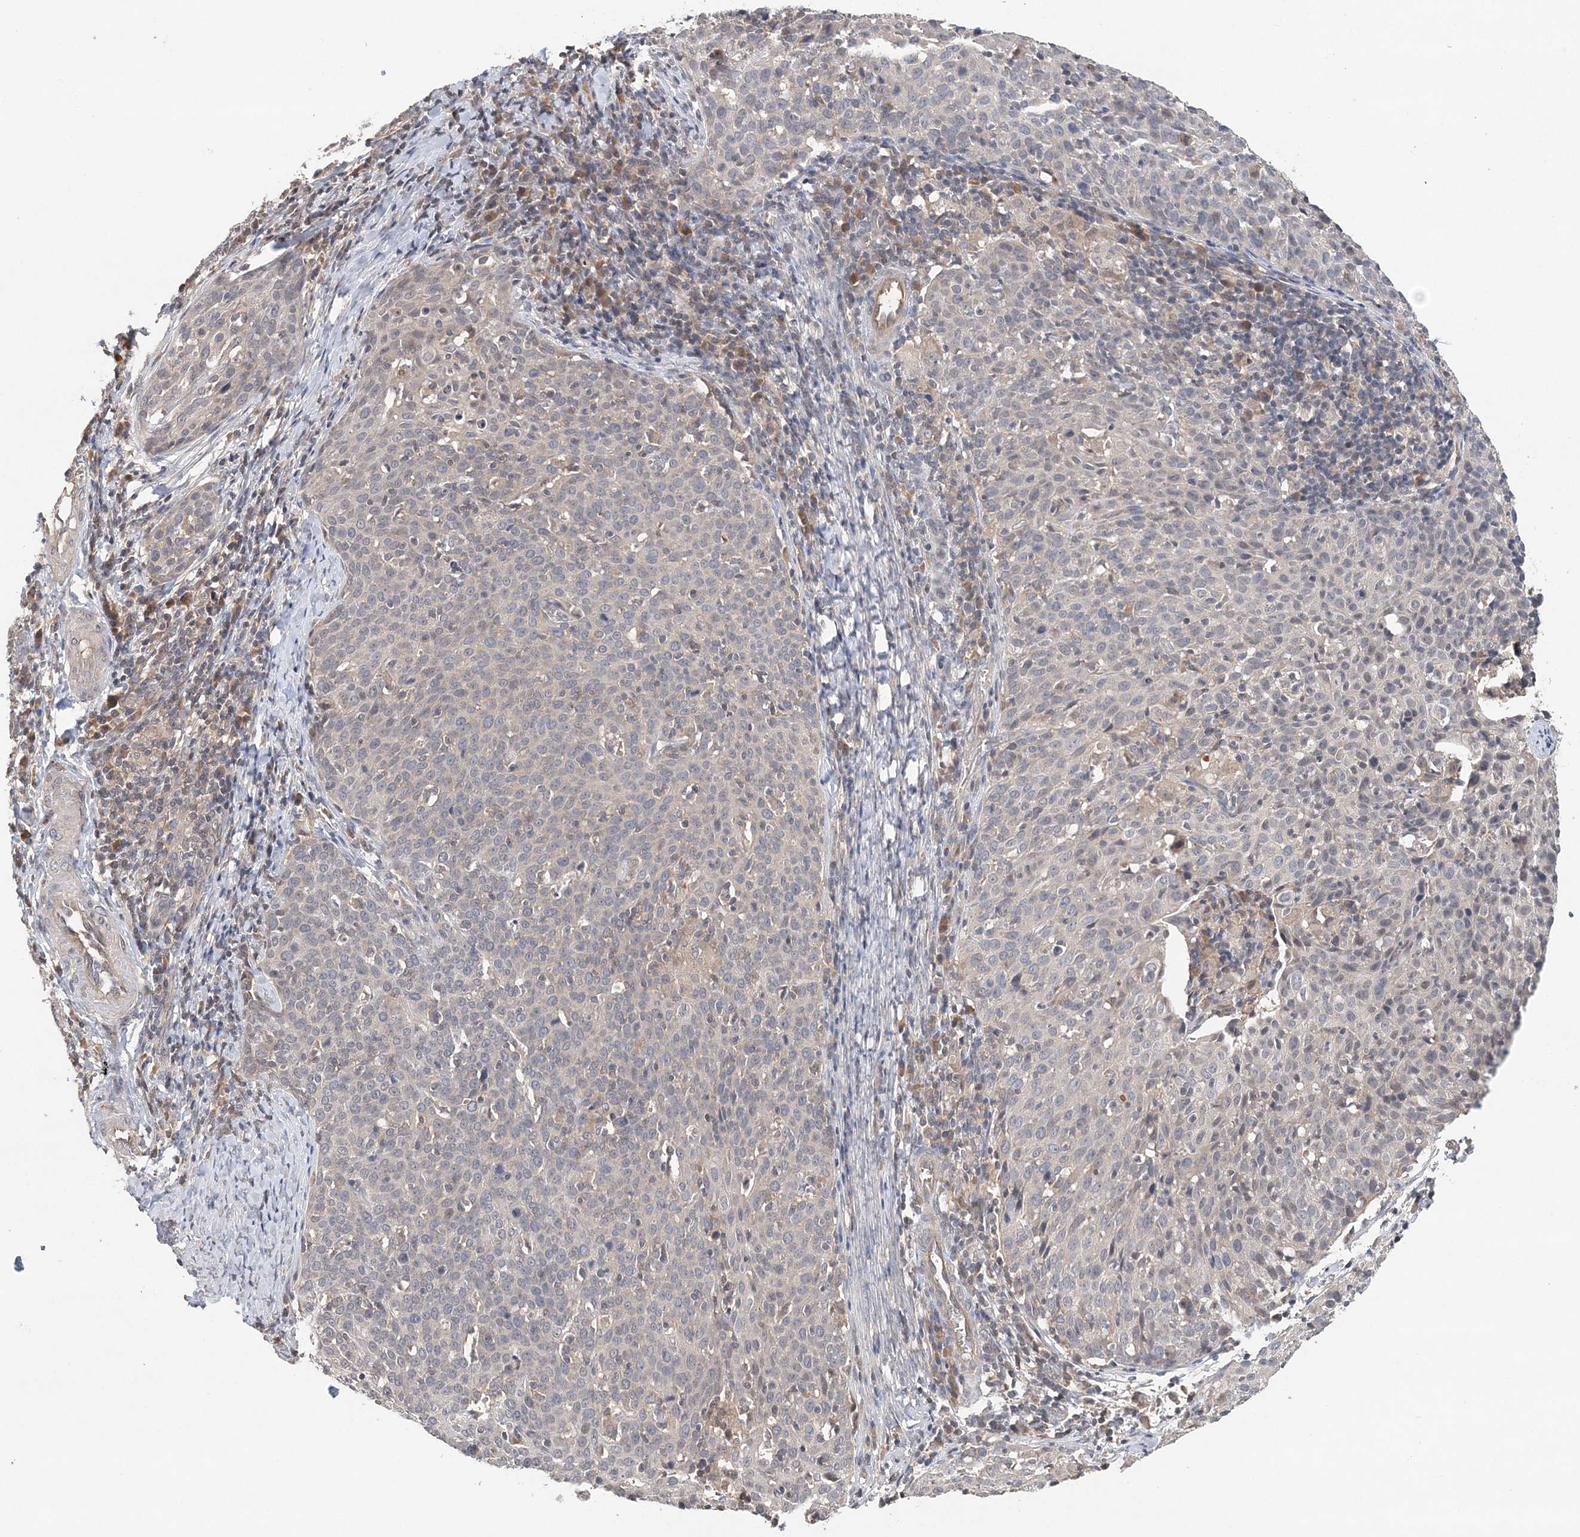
{"staining": {"intensity": "negative", "quantity": "none", "location": "none"}, "tissue": "cervical cancer", "cell_type": "Tumor cells", "image_type": "cancer", "snomed": [{"axis": "morphology", "description": "Squamous cell carcinoma, NOS"}, {"axis": "topography", "description": "Cervix"}], "caption": "High magnification brightfield microscopy of squamous cell carcinoma (cervical) stained with DAB (brown) and counterstained with hematoxylin (blue): tumor cells show no significant expression.", "gene": "SYCP3", "patient": {"sex": "female", "age": 38}}